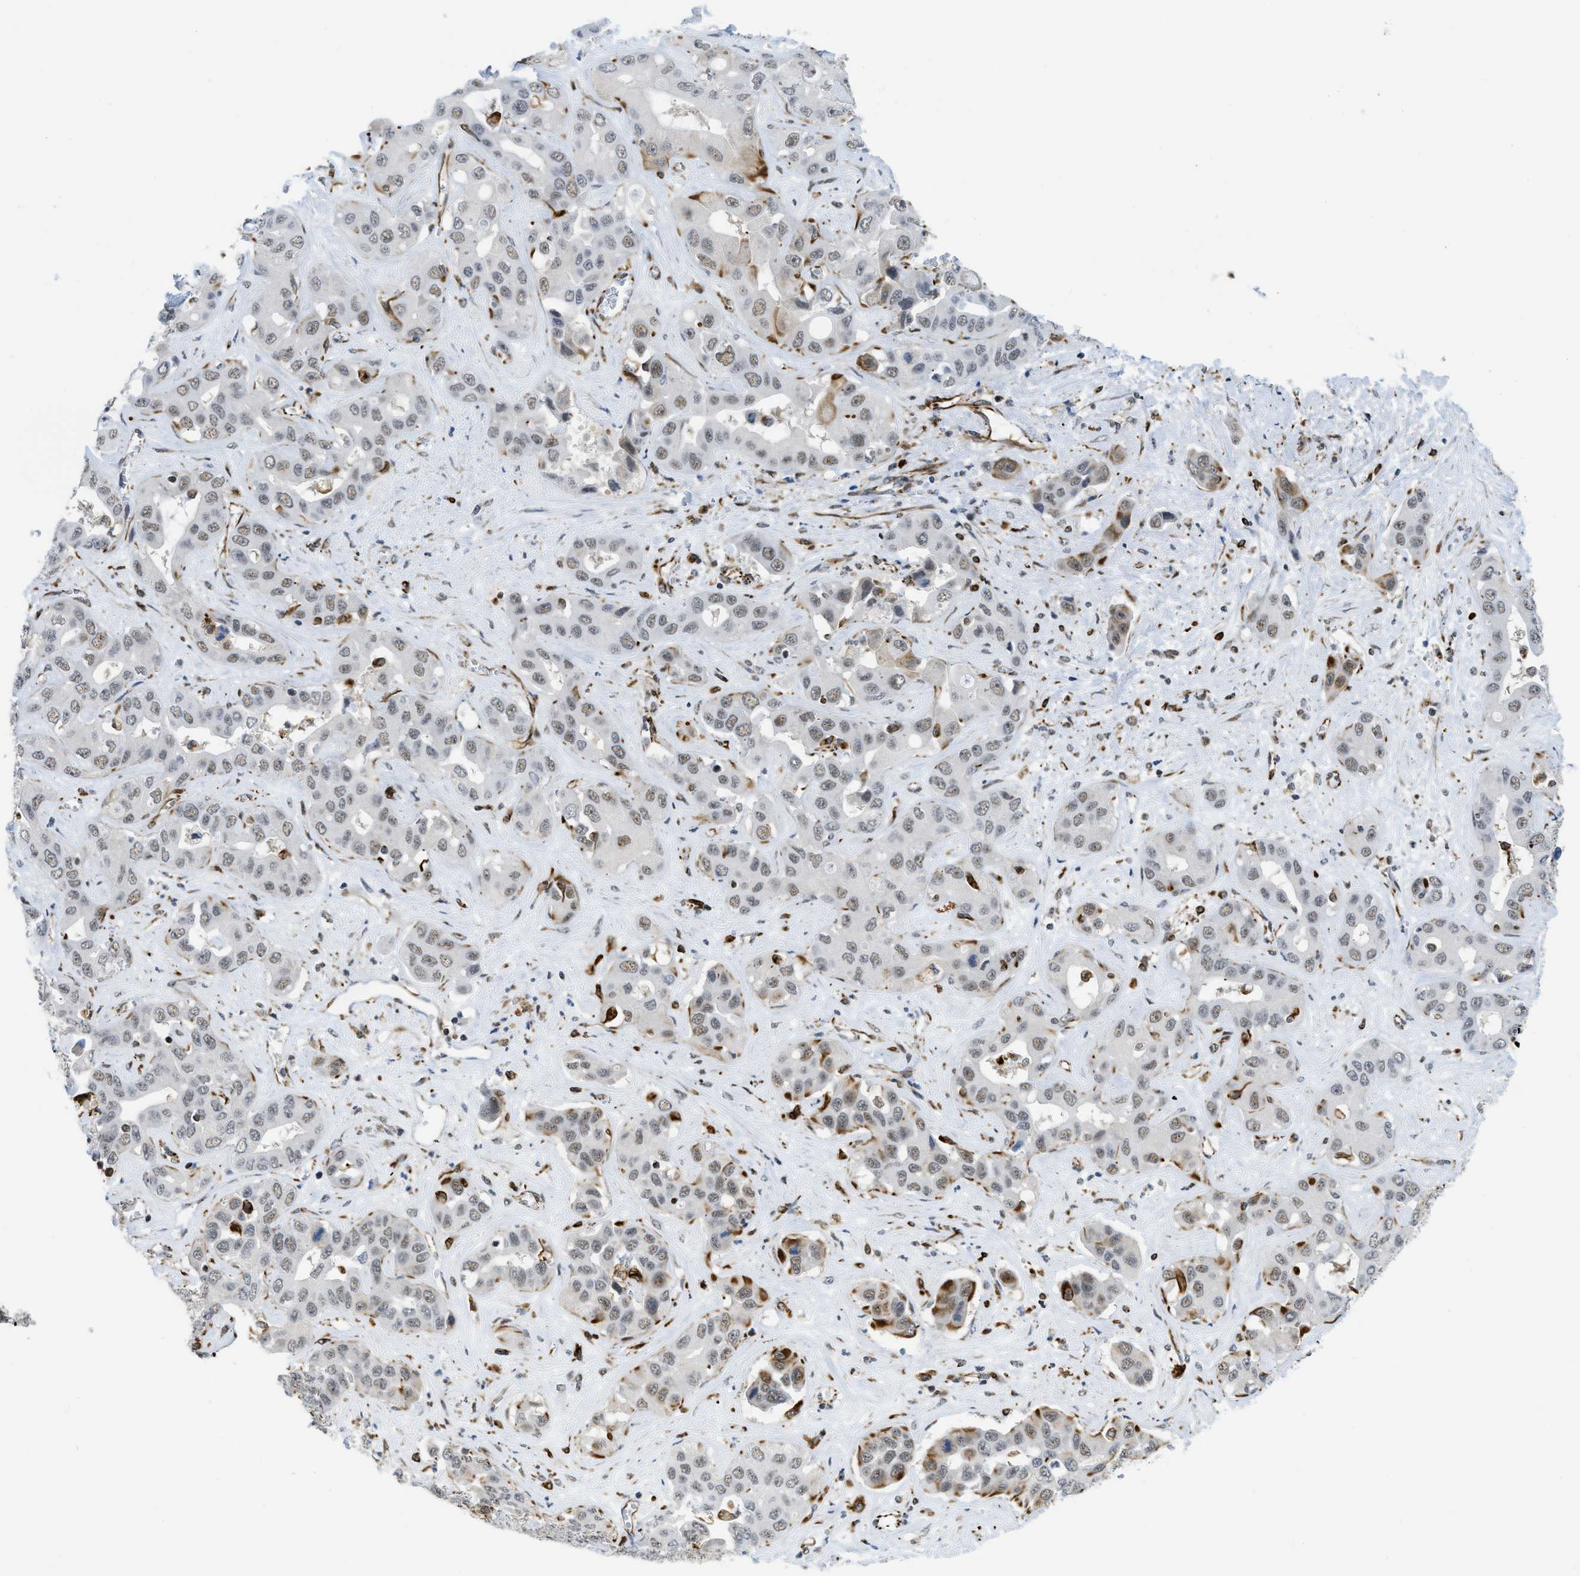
{"staining": {"intensity": "weak", "quantity": ">75%", "location": "nuclear"}, "tissue": "liver cancer", "cell_type": "Tumor cells", "image_type": "cancer", "snomed": [{"axis": "morphology", "description": "Cholangiocarcinoma"}, {"axis": "topography", "description": "Liver"}], "caption": "Immunohistochemical staining of liver cholangiocarcinoma exhibits weak nuclear protein expression in approximately >75% of tumor cells. (DAB IHC with brightfield microscopy, high magnification).", "gene": "LRRC8B", "patient": {"sex": "female", "age": 52}}